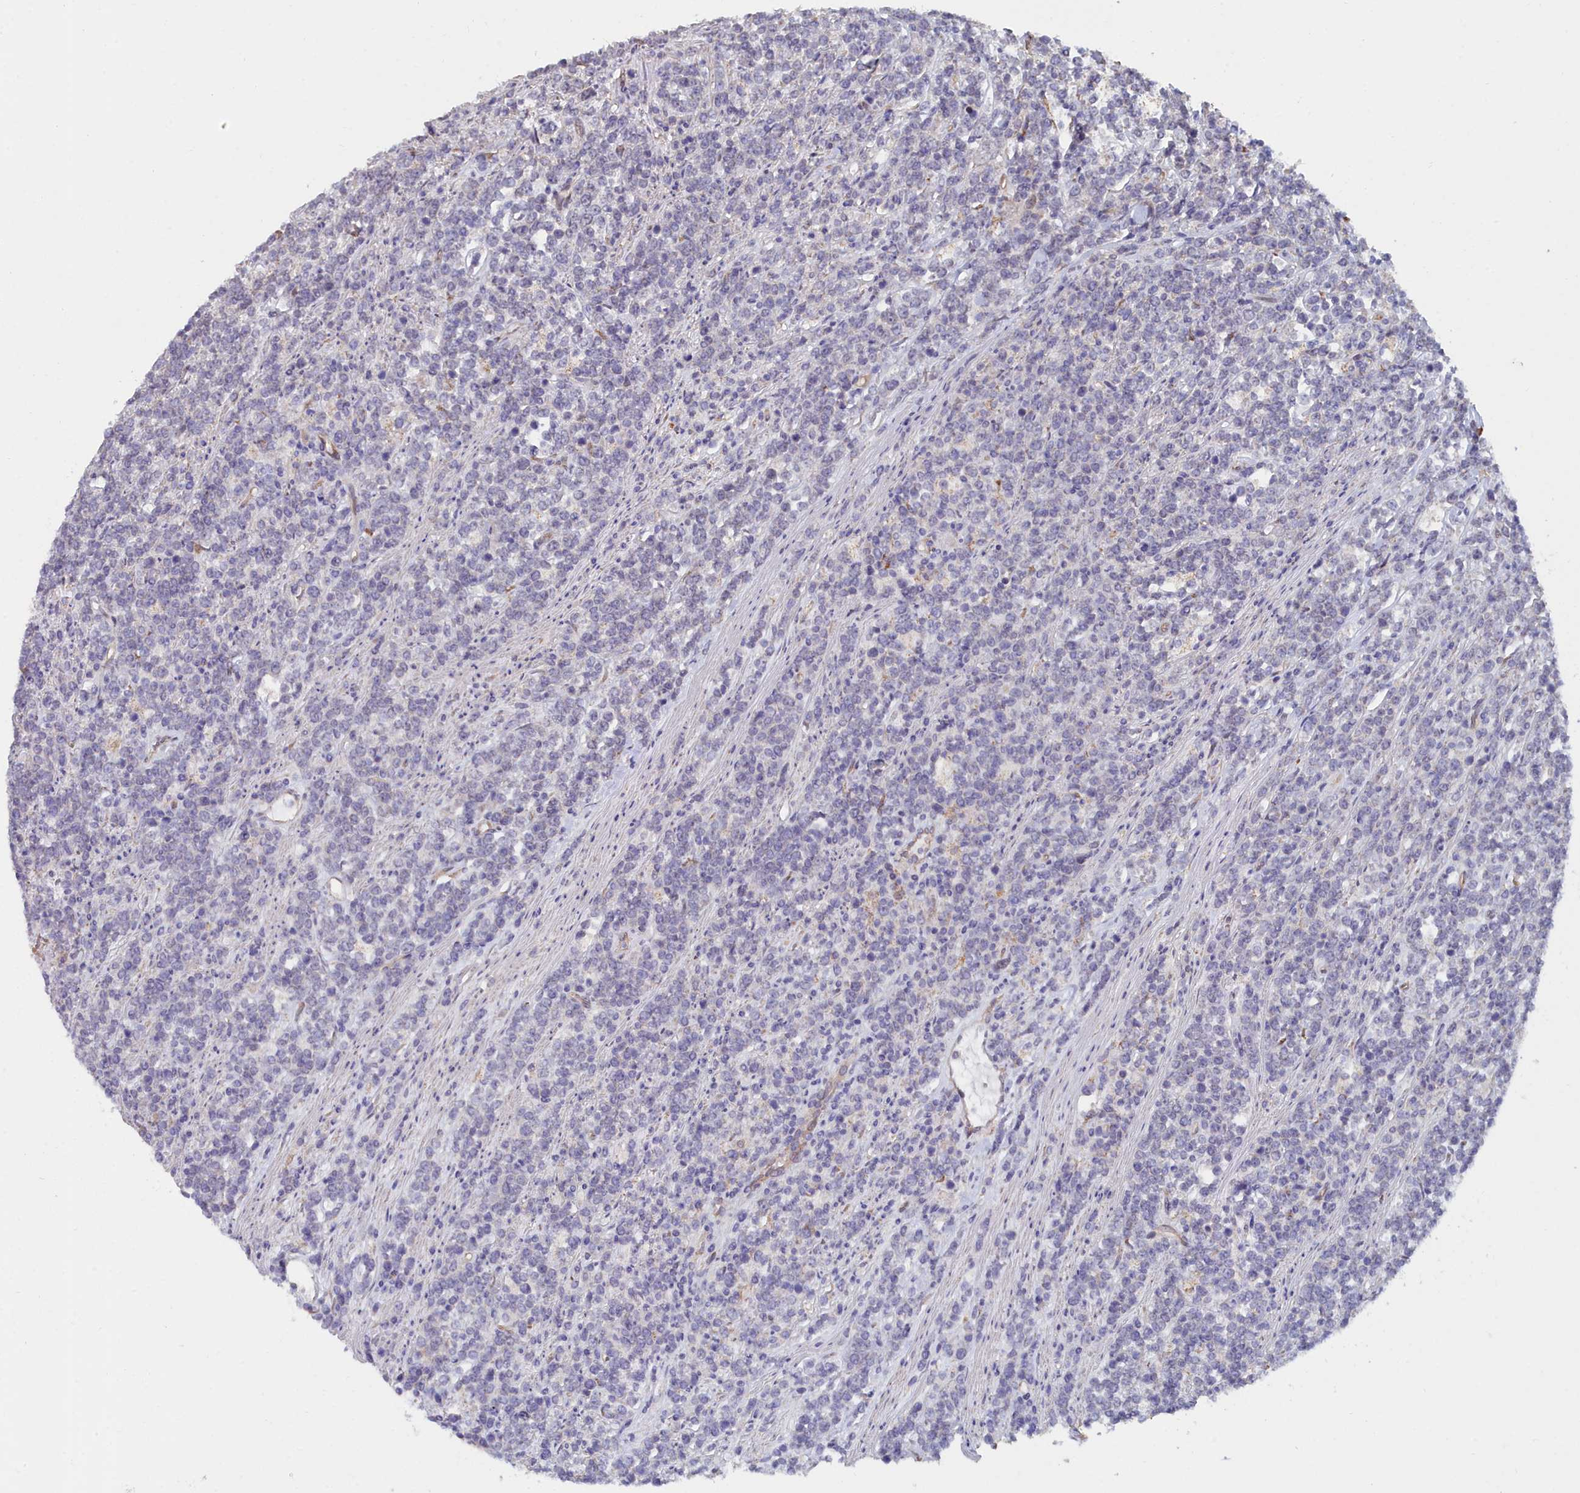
{"staining": {"intensity": "negative", "quantity": "none", "location": "none"}, "tissue": "lymphoma", "cell_type": "Tumor cells", "image_type": "cancer", "snomed": [{"axis": "morphology", "description": "Malignant lymphoma, non-Hodgkin's type, High grade"}, {"axis": "topography", "description": "Small intestine"}], "caption": "Human malignant lymphoma, non-Hodgkin's type (high-grade) stained for a protein using IHC reveals no staining in tumor cells.", "gene": "C4orf19", "patient": {"sex": "male", "age": 8}}